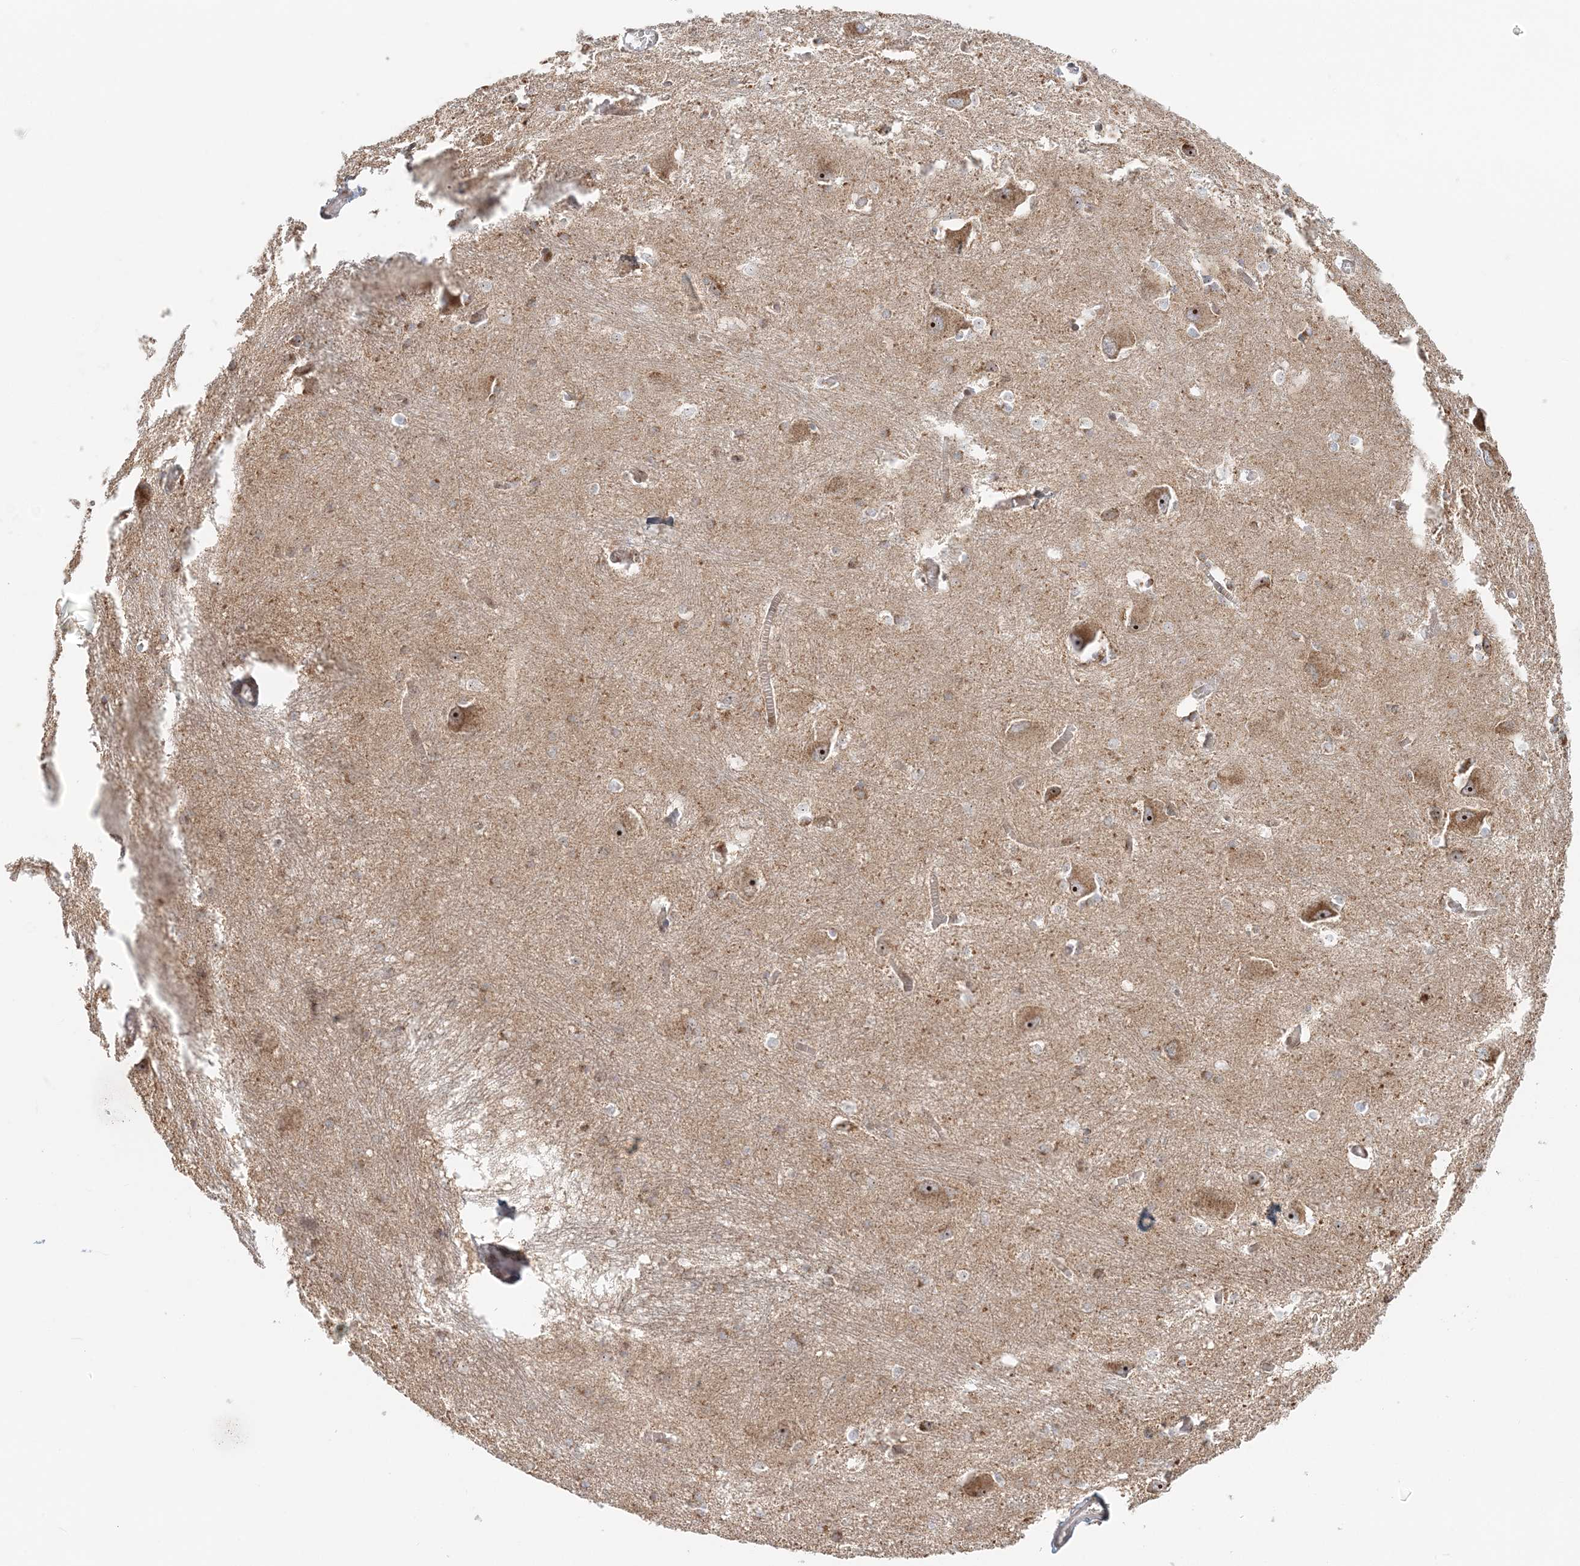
{"staining": {"intensity": "weak", "quantity": "<25%", "location": "cytoplasmic/membranous"}, "tissue": "caudate", "cell_type": "Glial cells", "image_type": "normal", "snomed": [{"axis": "morphology", "description": "Normal tissue, NOS"}, {"axis": "topography", "description": "Lateral ventricle wall"}], "caption": "This is an IHC photomicrograph of benign human caudate. There is no expression in glial cells.", "gene": "UBE2F", "patient": {"sex": "male", "age": 37}}